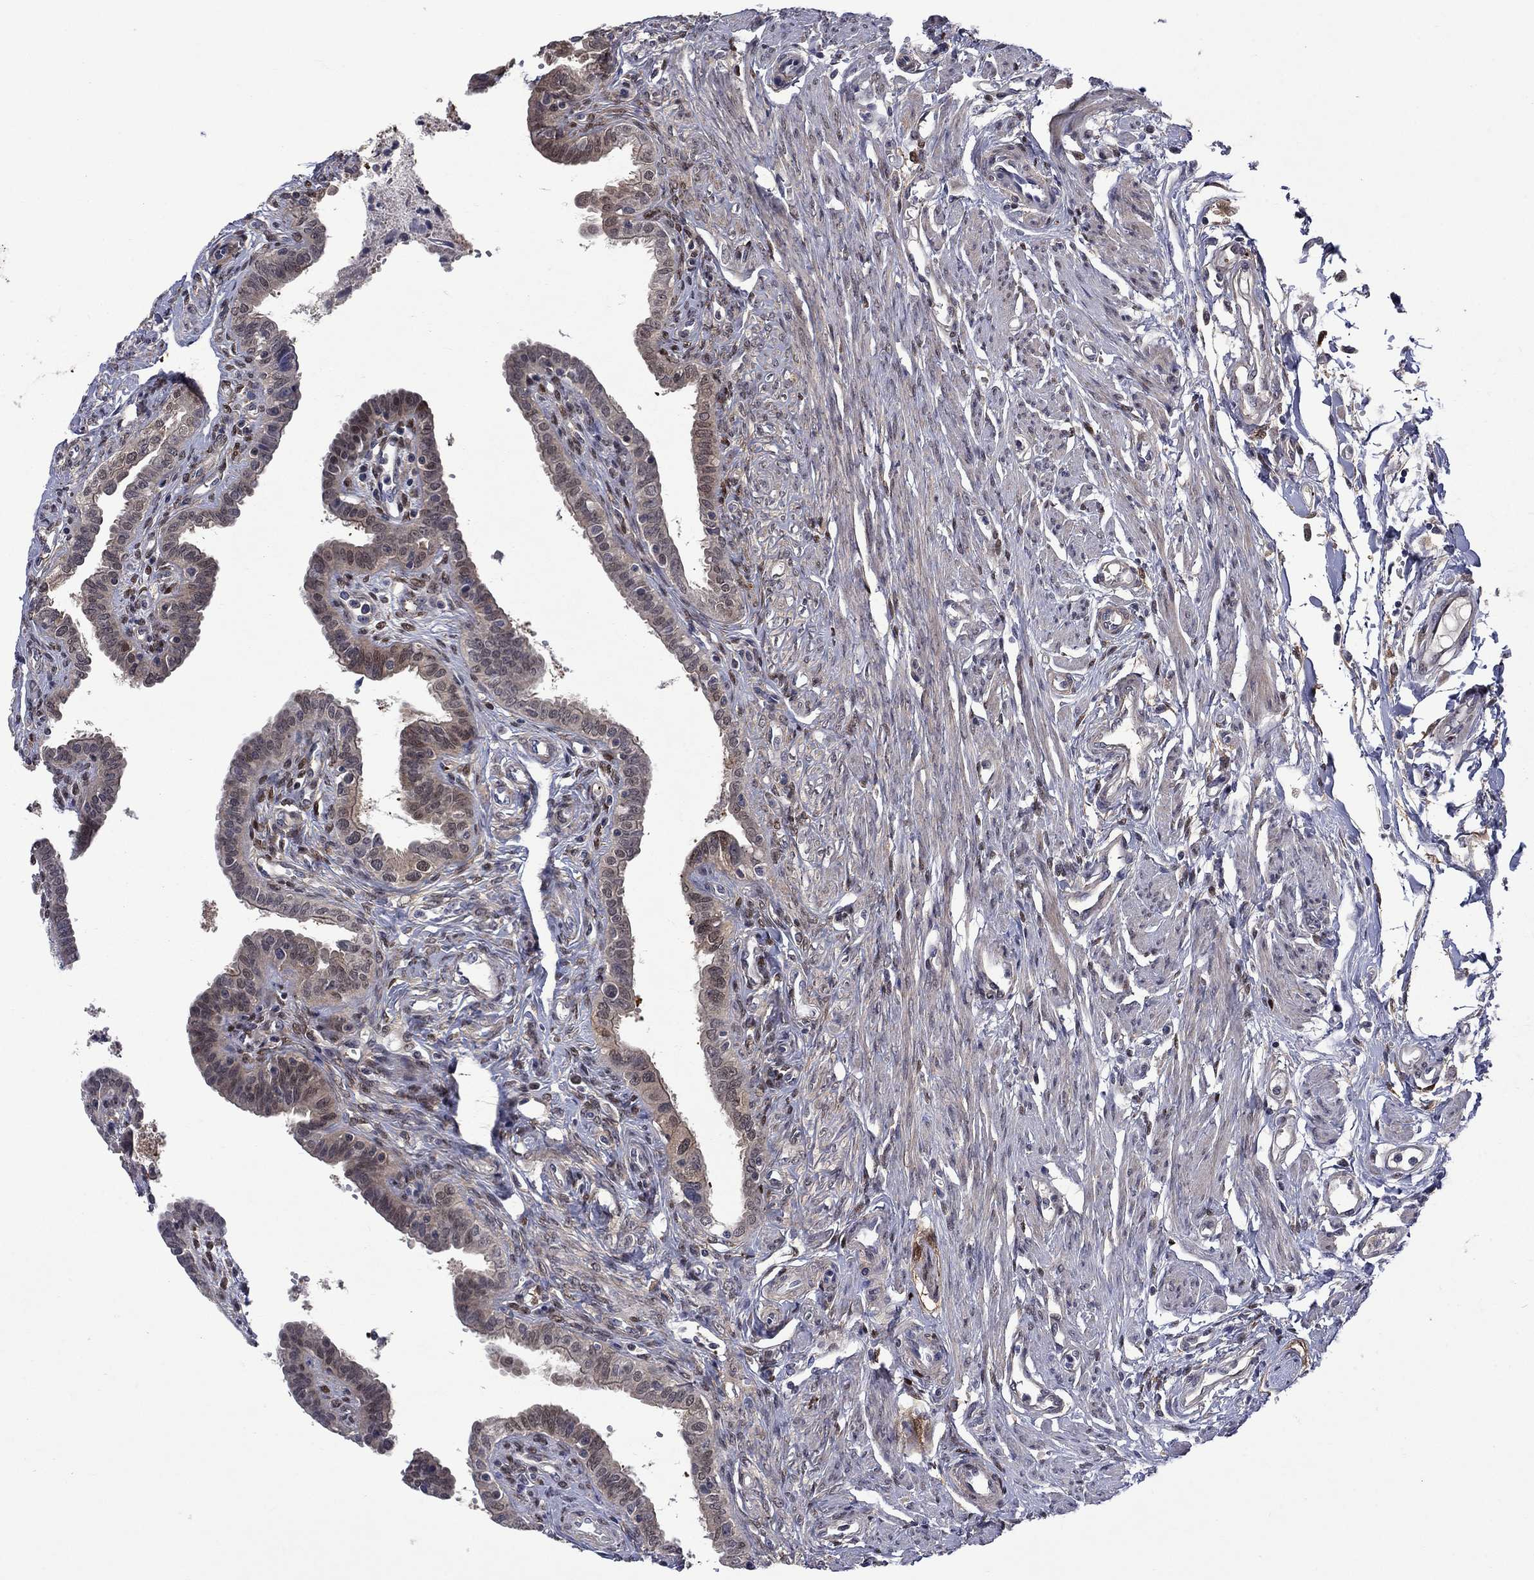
{"staining": {"intensity": "negative", "quantity": "none", "location": "none"}, "tissue": "fallopian tube", "cell_type": "Glandular cells", "image_type": "normal", "snomed": [{"axis": "morphology", "description": "Normal tissue, NOS"}, {"axis": "morphology", "description": "Carcinoma, endometroid"}, {"axis": "topography", "description": "Fallopian tube"}, {"axis": "topography", "description": "Ovary"}], "caption": "Fallopian tube was stained to show a protein in brown. There is no significant staining in glandular cells.", "gene": "CBR1", "patient": {"sex": "female", "age": 42}}